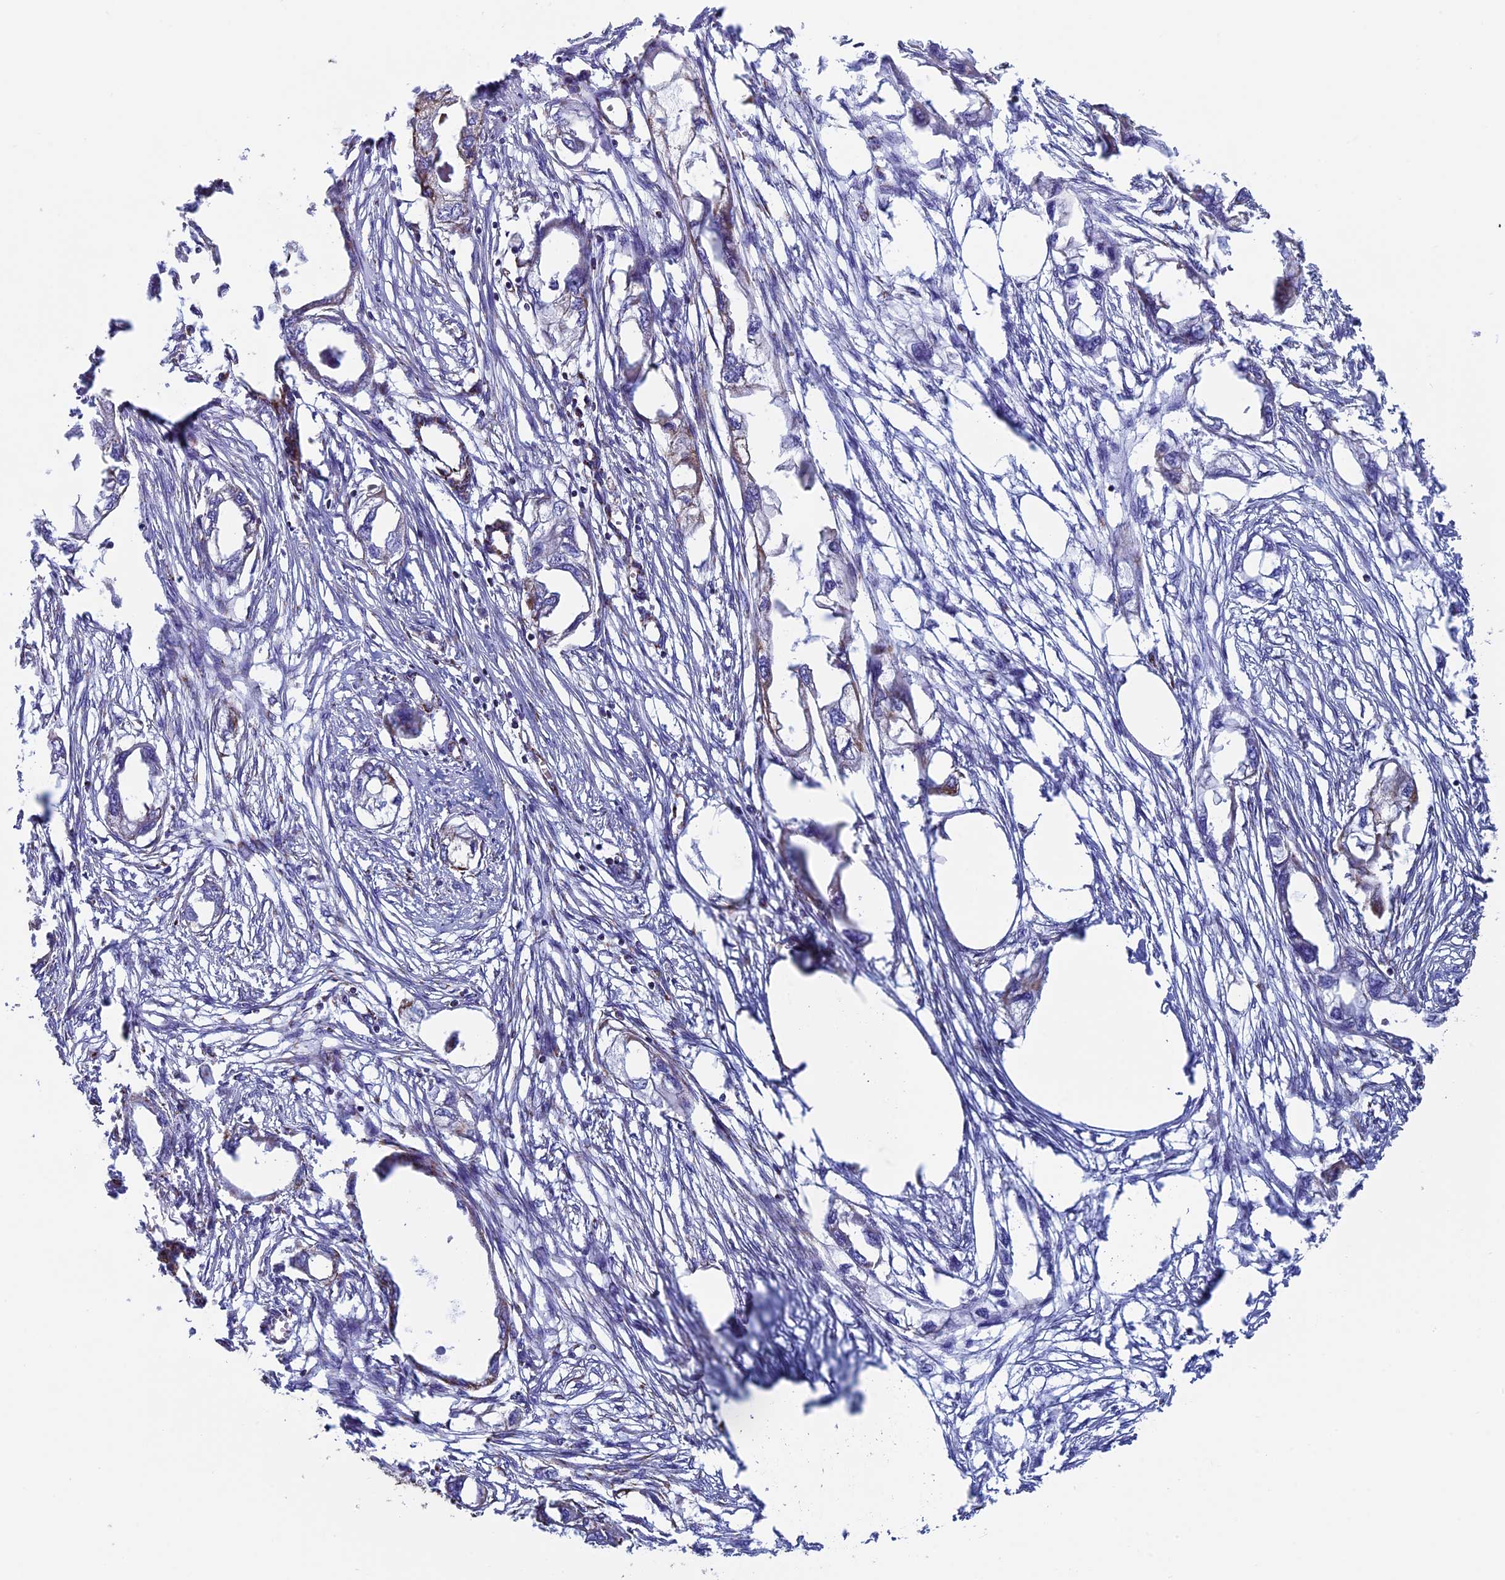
{"staining": {"intensity": "weak", "quantity": "<25%", "location": "cytoplasmic/membranous"}, "tissue": "endometrial cancer", "cell_type": "Tumor cells", "image_type": "cancer", "snomed": [{"axis": "morphology", "description": "Adenocarcinoma, NOS"}, {"axis": "morphology", "description": "Adenocarcinoma, metastatic, NOS"}, {"axis": "topography", "description": "Adipose tissue"}, {"axis": "topography", "description": "Endometrium"}], "caption": "A high-resolution histopathology image shows IHC staining of endometrial adenocarcinoma, which demonstrates no significant expression in tumor cells.", "gene": "UQCRFS1", "patient": {"sex": "female", "age": 67}}